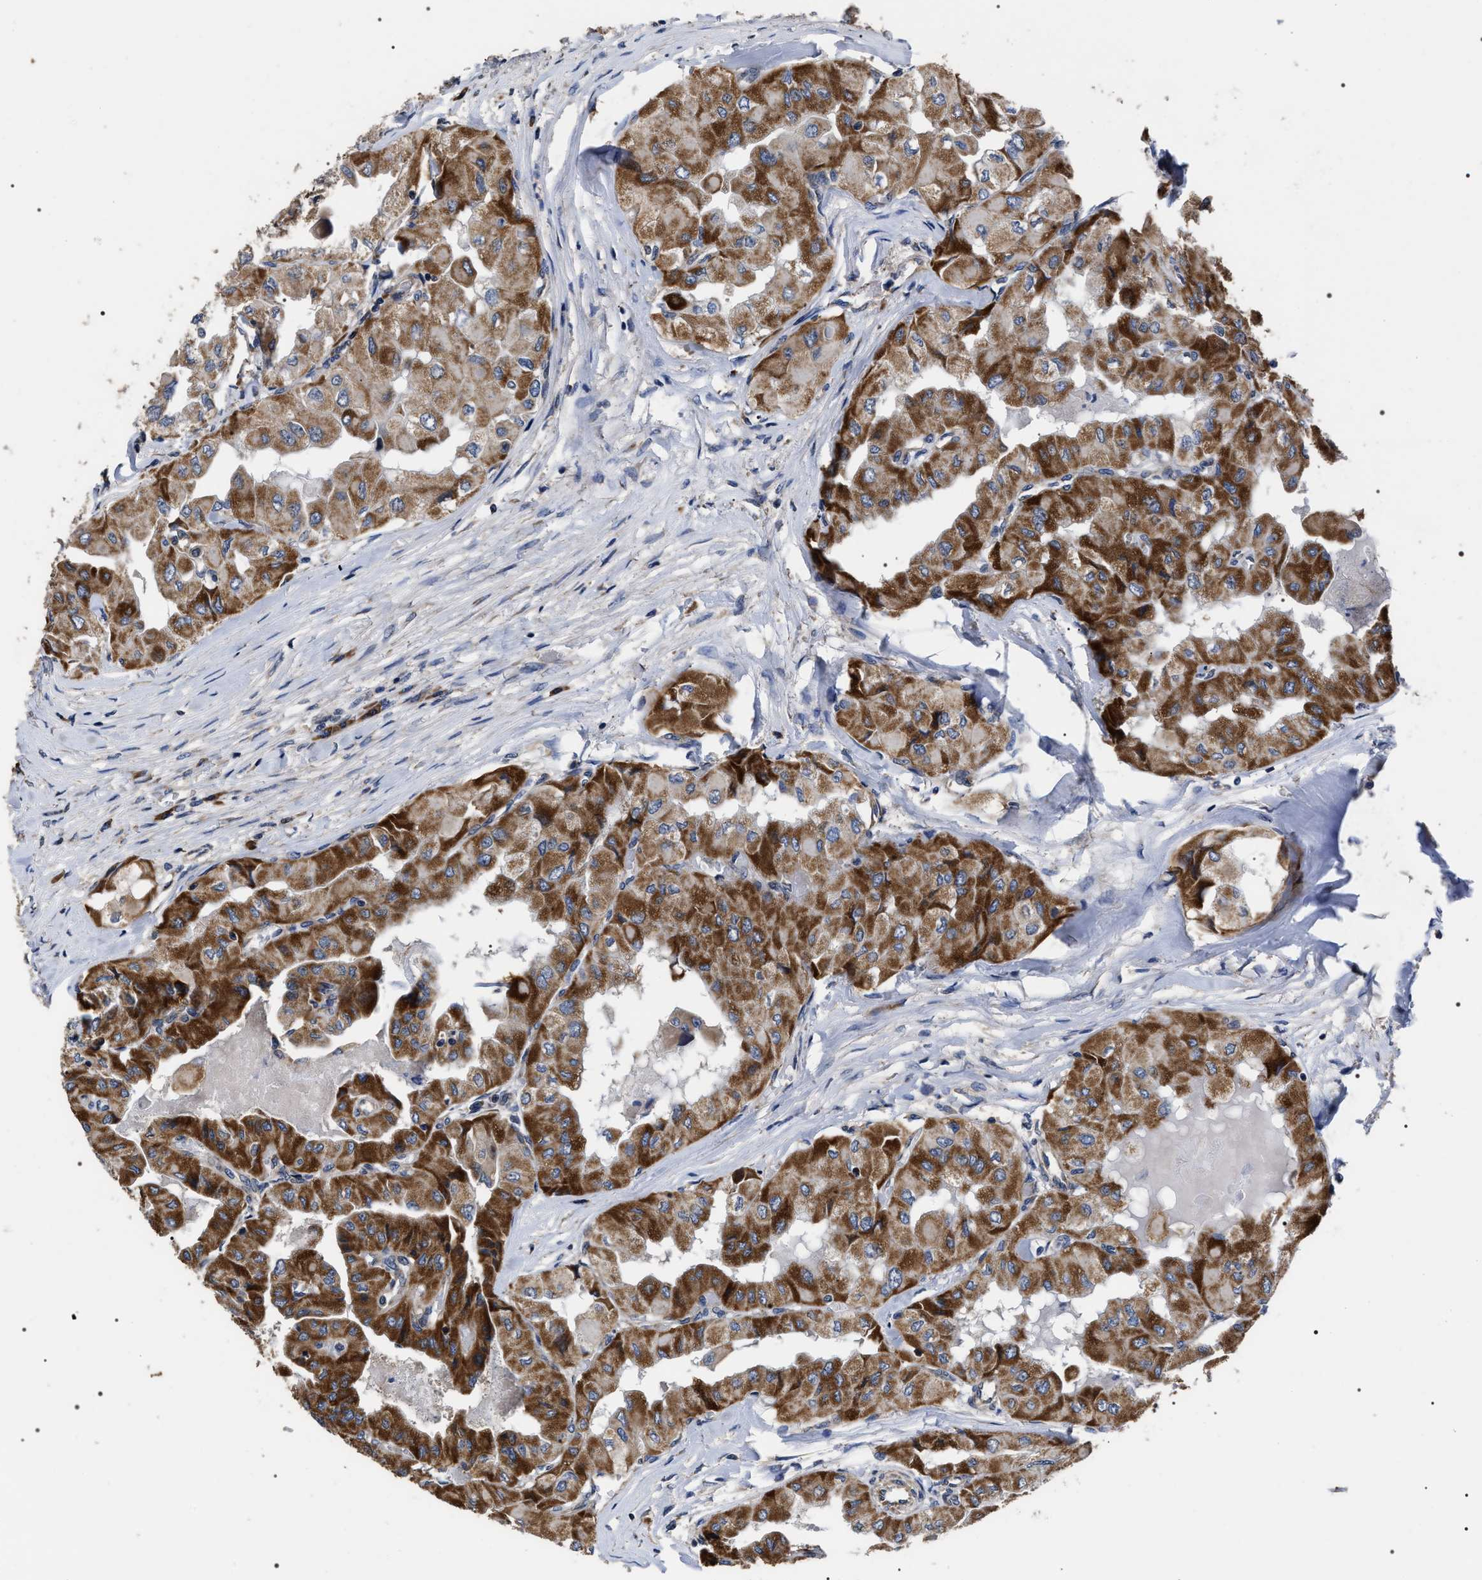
{"staining": {"intensity": "strong", "quantity": ">75%", "location": "cytoplasmic/membranous"}, "tissue": "thyroid cancer", "cell_type": "Tumor cells", "image_type": "cancer", "snomed": [{"axis": "morphology", "description": "Papillary adenocarcinoma, NOS"}, {"axis": "topography", "description": "Thyroid gland"}], "caption": "Papillary adenocarcinoma (thyroid) stained with IHC exhibits strong cytoplasmic/membranous expression in about >75% of tumor cells. Immunohistochemistry (ihc) stains the protein of interest in brown and the nuclei are stained blue.", "gene": "MIS18A", "patient": {"sex": "female", "age": 59}}